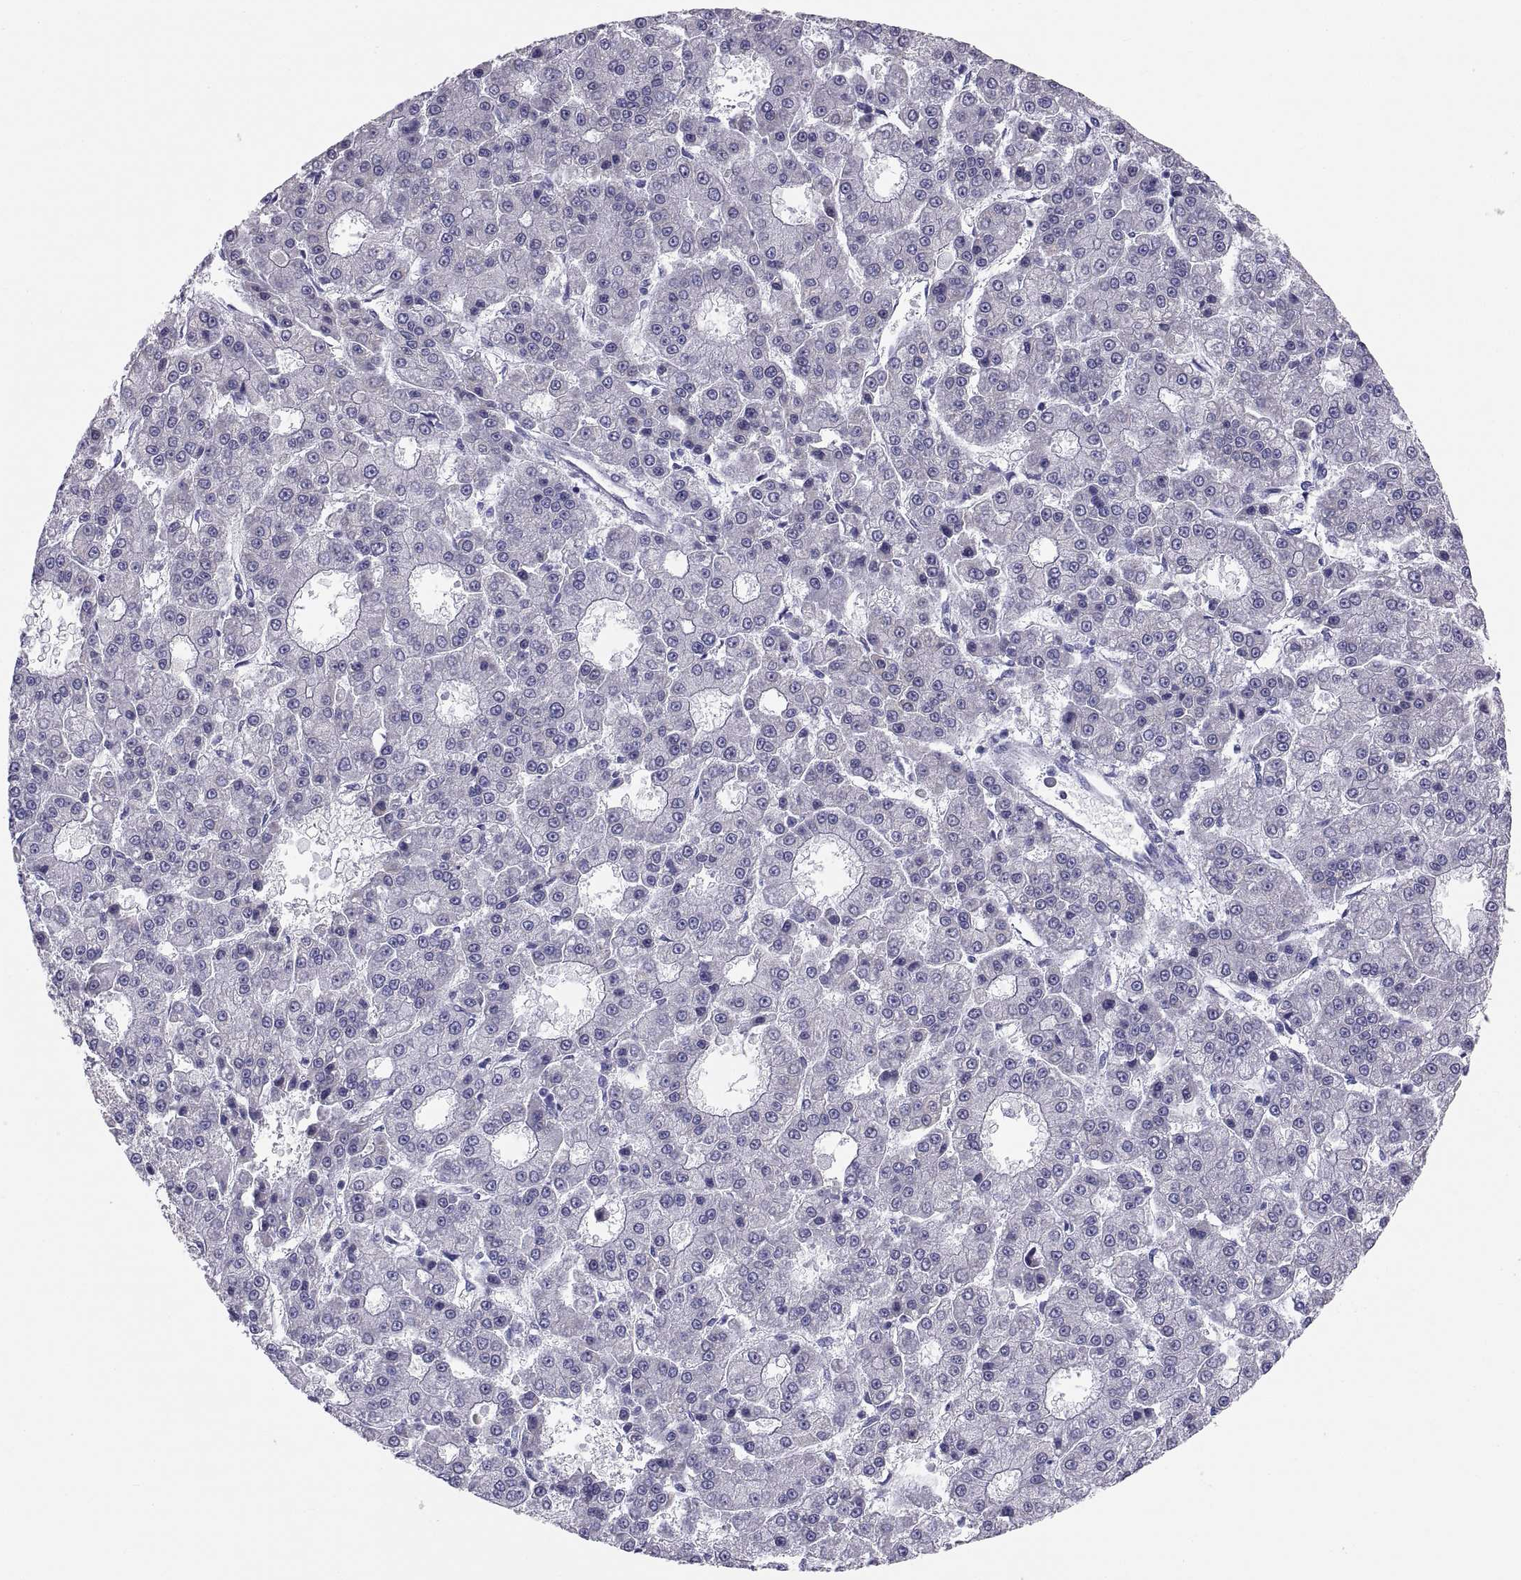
{"staining": {"intensity": "negative", "quantity": "none", "location": "none"}, "tissue": "liver cancer", "cell_type": "Tumor cells", "image_type": "cancer", "snomed": [{"axis": "morphology", "description": "Carcinoma, Hepatocellular, NOS"}, {"axis": "topography", "description": "Liver"}], "caption": "A micrograph of human liver cancer is negative for staining in tumor cells.", "gene": "FAM170A", "patient": {"sex": "male", "age": 70}}